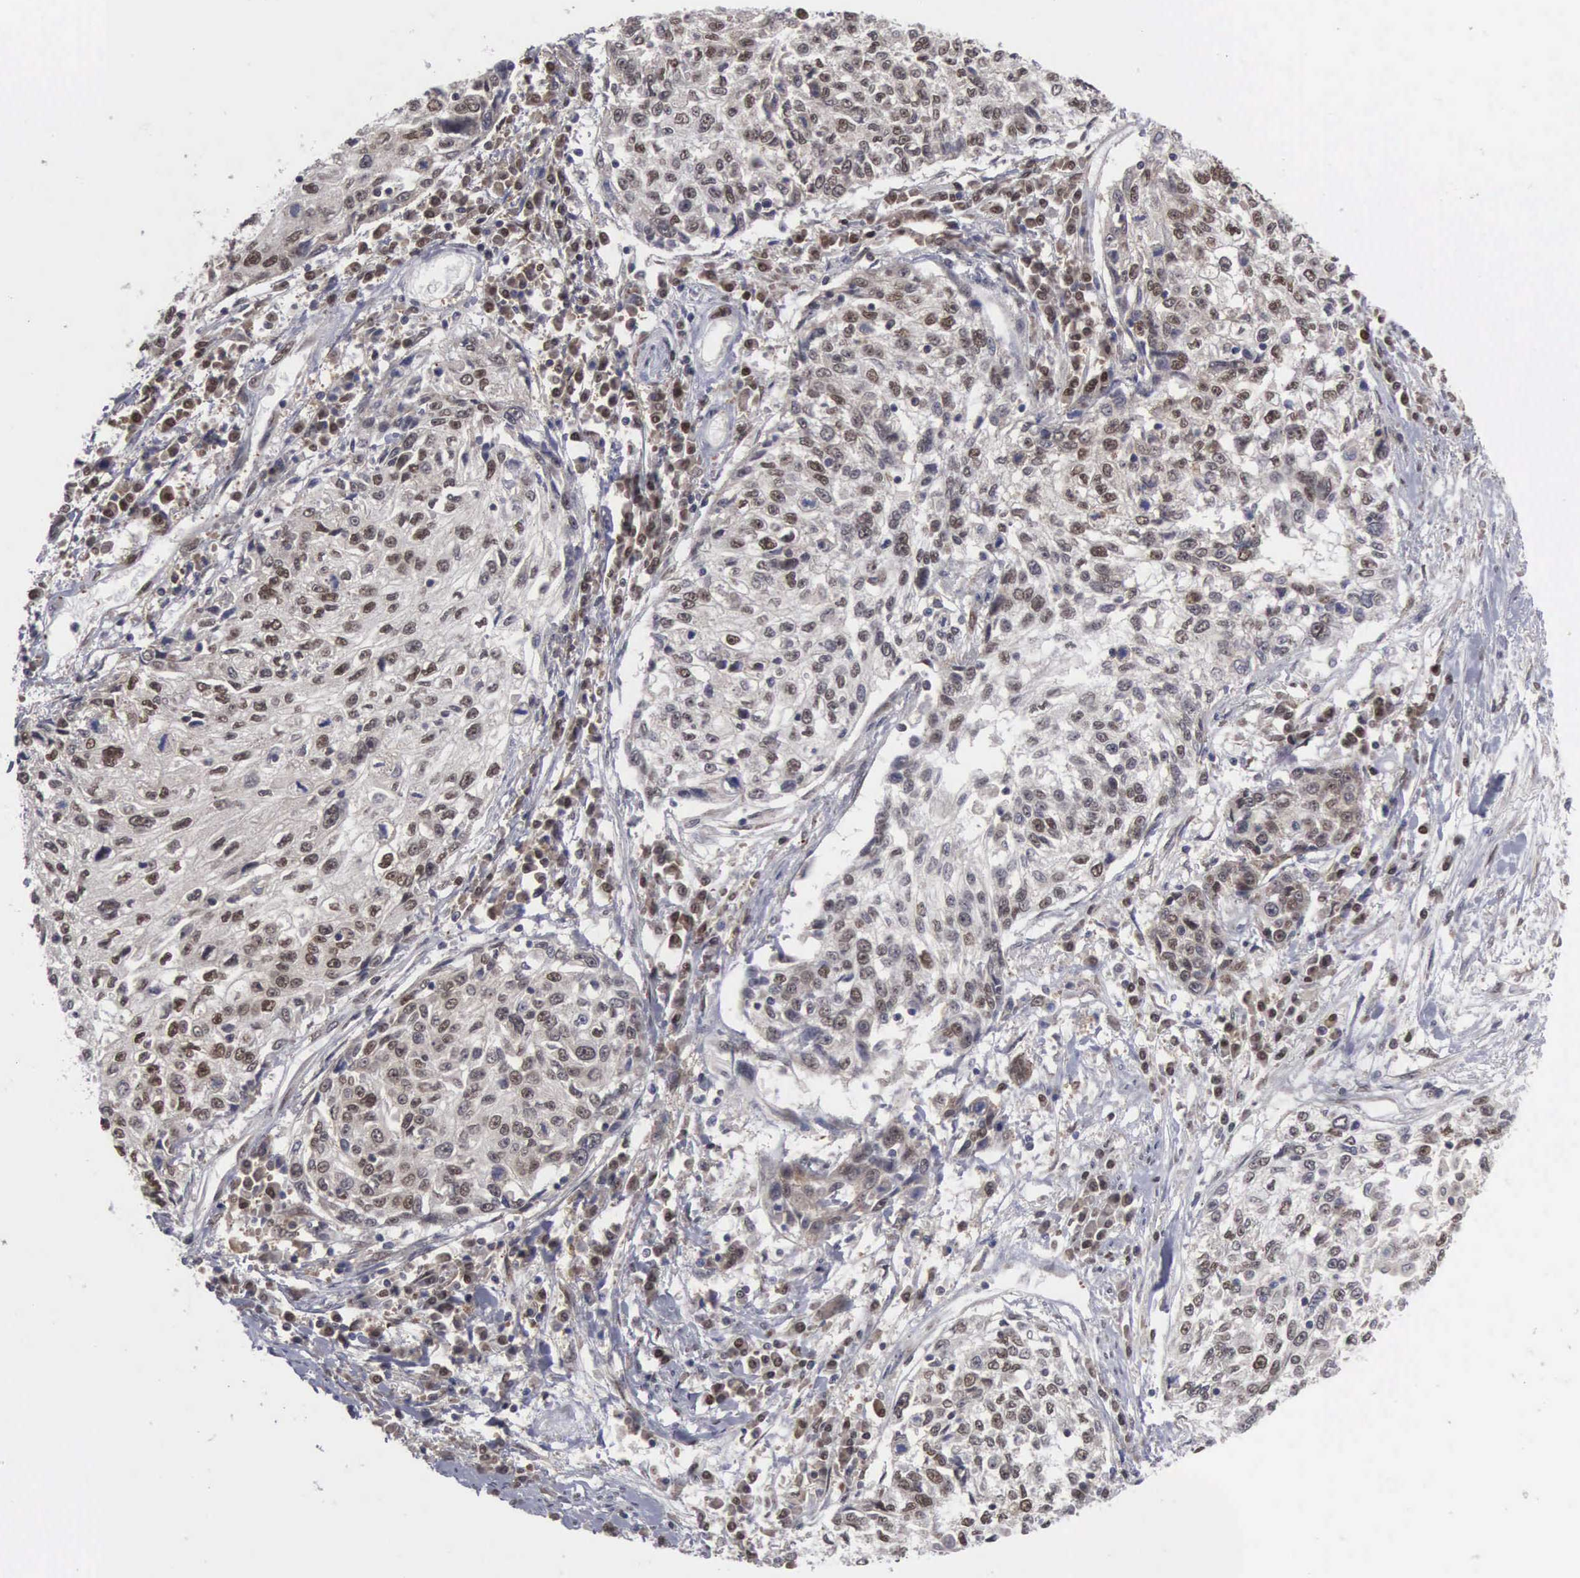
{"staining": {"intensity": "moderate", "quantity": ">75%", "location": "nuclear"}, "tissue": "cervical cancer", "cell_type": "Tumor cells", "image_type": "cancer", "snomed": [{"axis": "morphology", "description": "Squamous cell carcinoma, NOS"}, {"axis": "topography", "description": "Cervix"}], "caption": "A histopathology image of cervical cancer (squamous cell carcinoma) stained for a protein demonstrates moderate nuclear brown staining in tumor cells. Nuclei are stained in blue.", "gene": "TRMT5", "patient": {"sex": "female", "age": 57}}